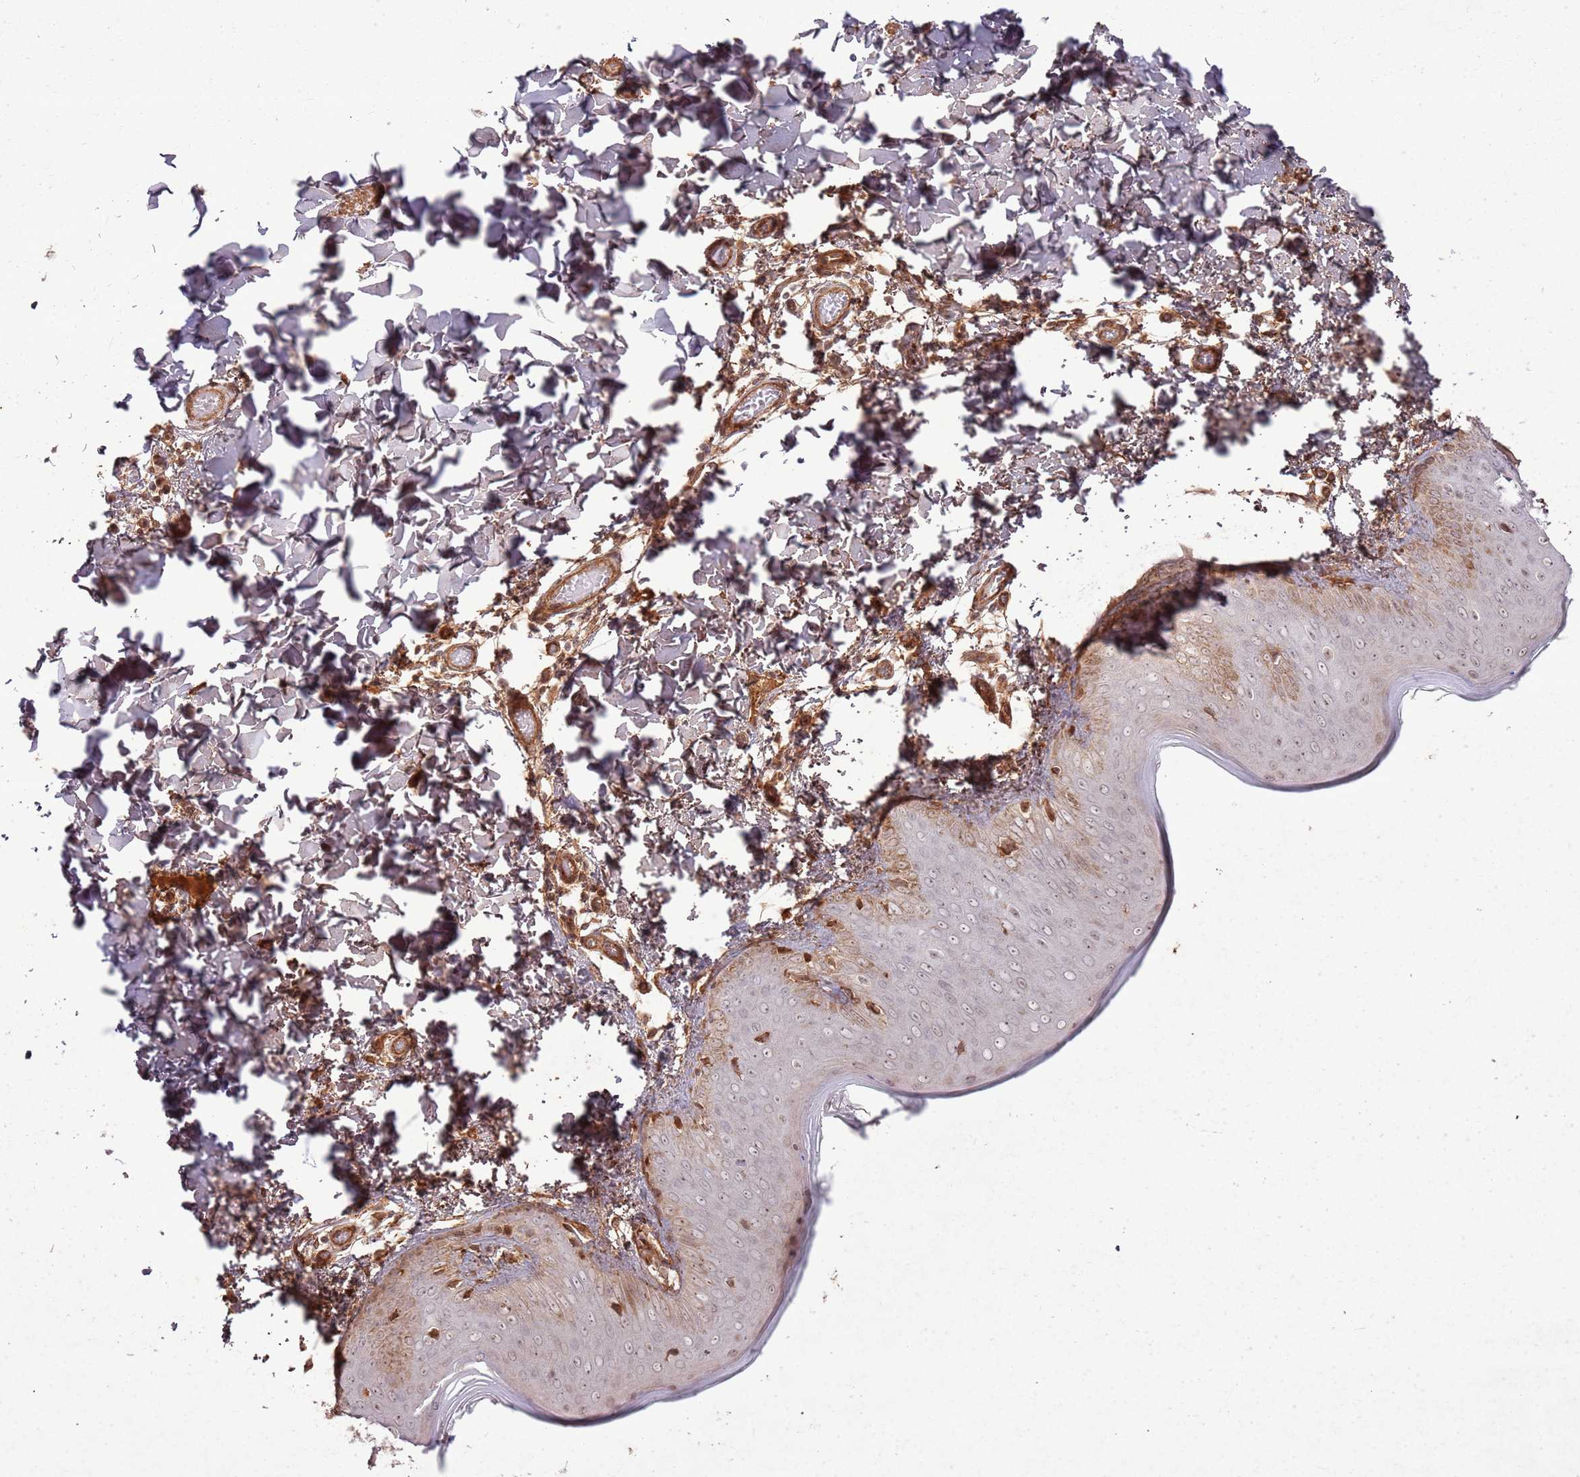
{"staining": {"intensity": "moderate", "quantity": "25%-75%", "location": "cytoplasmic/membranous,nuclear"}, "tissue": "skin", "cell_type": "Keratinocytes", "image_type": "normal", "snomed": [{"axis": "morphology", "description": "Normal tissue, NOS"}, {"axis": "topography", "description": "Skin"}], "caption": "Normal skin was stained to show a protein in brown. There is medium levels of moderate cytoplasmic/membranous,nuclear positivity in about 25%-75% of keratinocytes.", "gene": "ZNF623", "patient": {"sex": "male", "age": 36}}